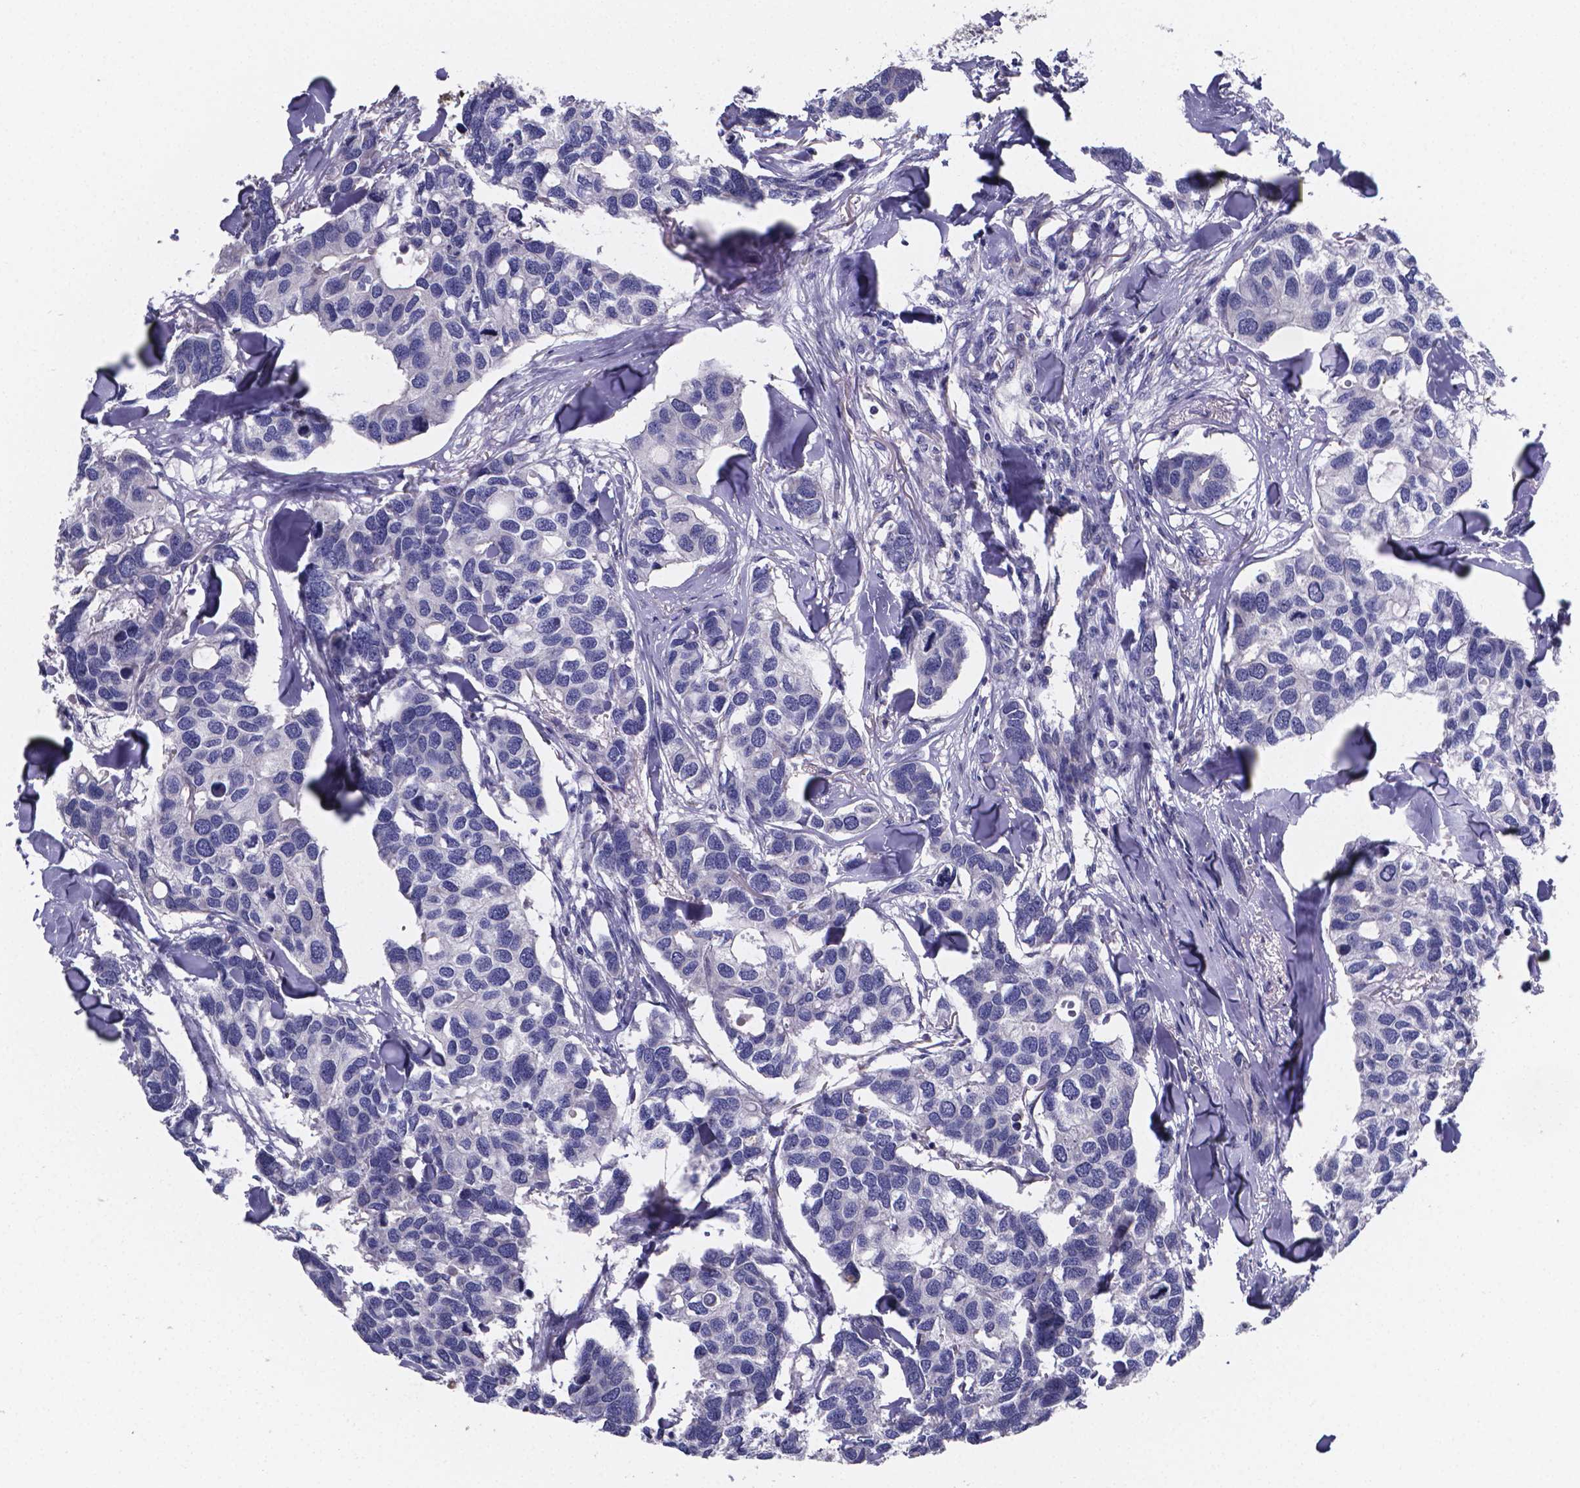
{"staining": {"intensity": "negative", "quantity": "none", "location": "none"}, "tissue": "breast cancer", "cell_type": "Tumor cells", "image_type": "cancer", "snomed": [{"axis": "morphology", "description": "Duct carcinoma"}, {"axis": "topography", "description": "Breast"}], "caption": "Immunohistochemistry of breast invasive ductal carcinoma shows no expression in tumor cells.", "gene": "SFRP4", "patient": {"sex": "female", "age": 83}}